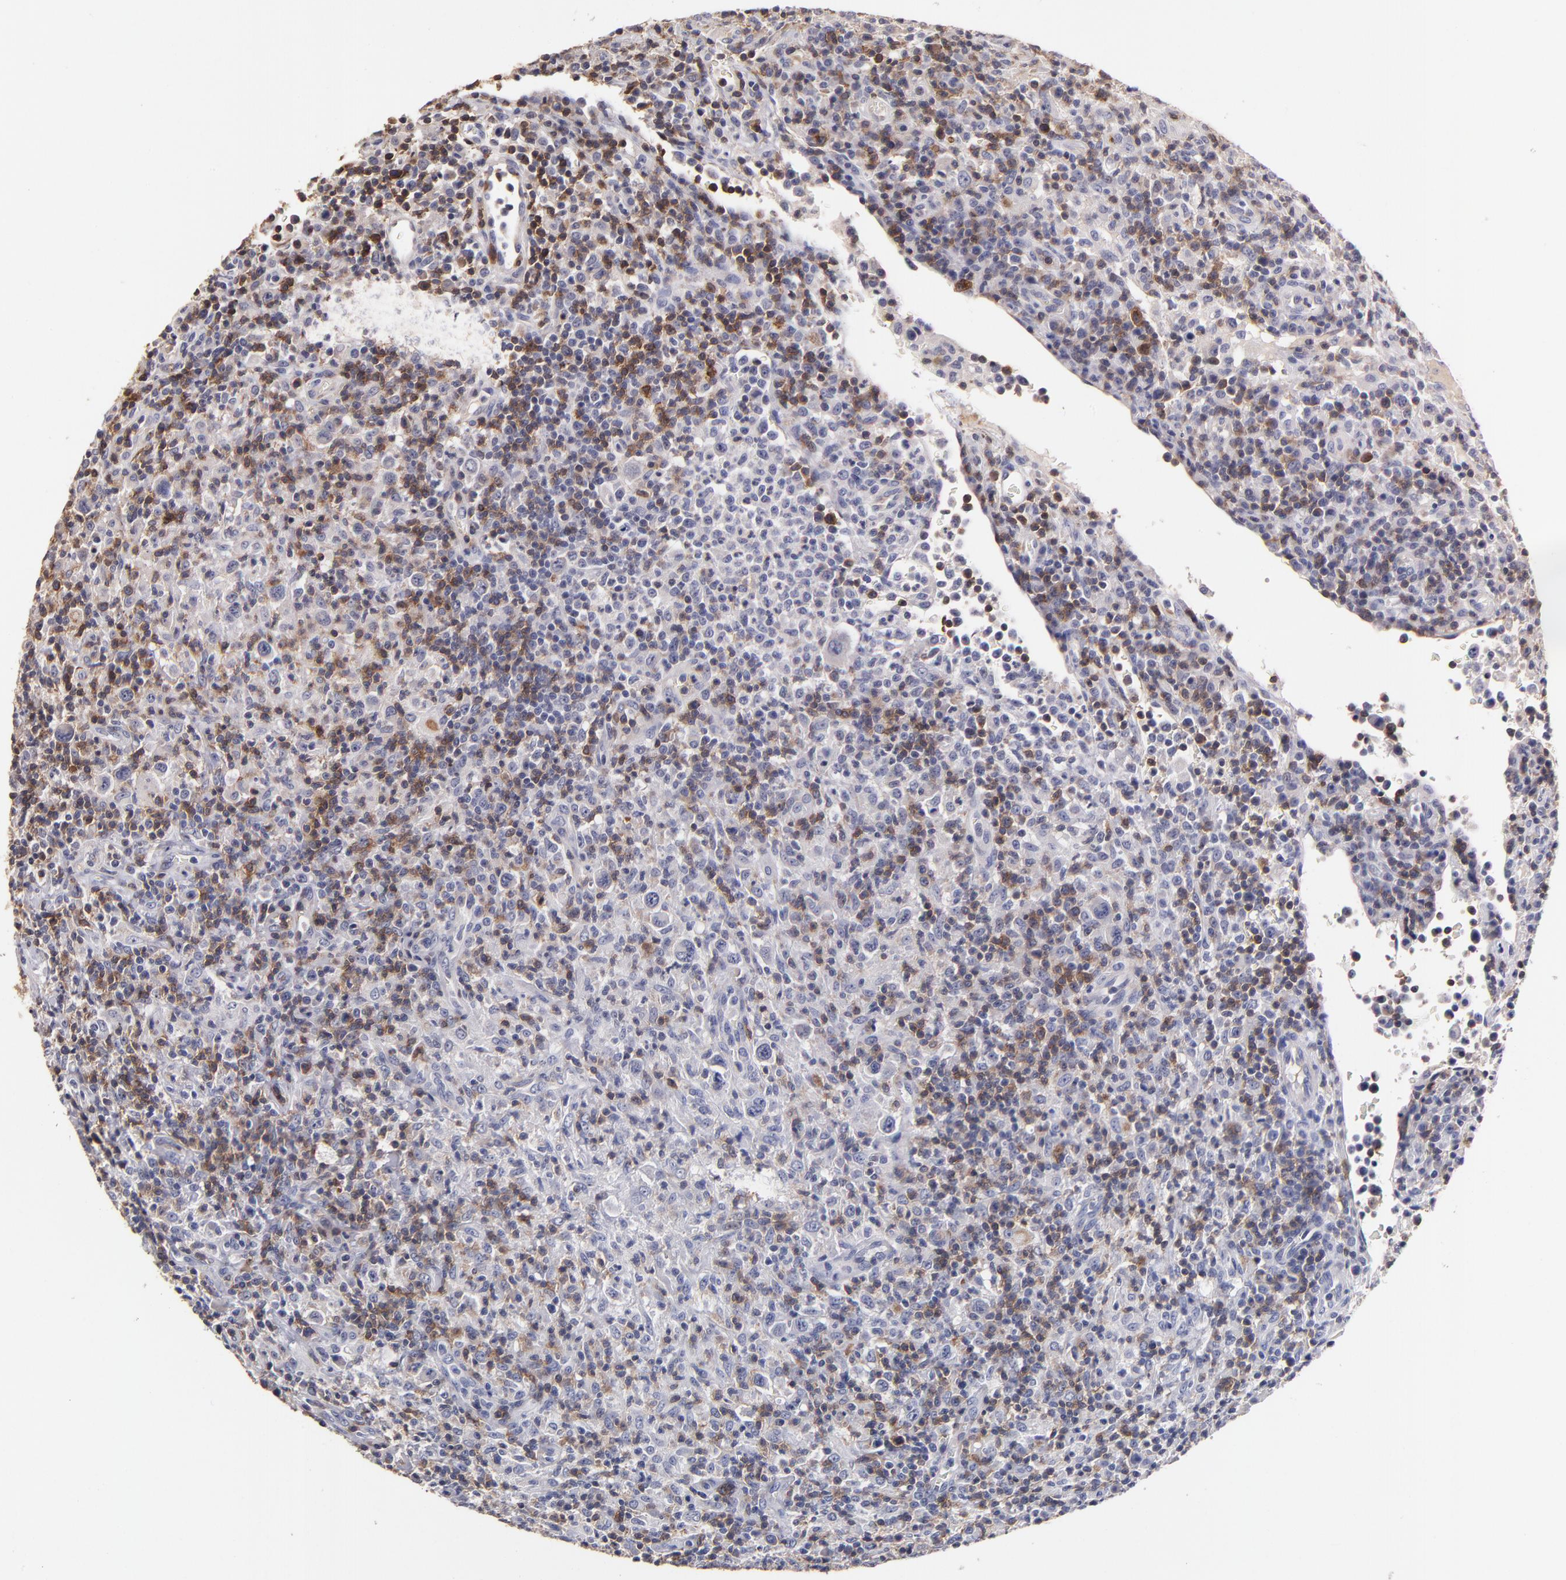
{"staining": {"intensity": "negative", "quantity": "none", "location": "none"}, "tissue": "lymphoma", "cell_type": "Tumor cells", "image_type": "cancer", "snomed": [{"axis": "morphology", "description": "Hodgkin's disease, NOS"}, {"axis": "topography", "description": "Lymph node"}], "caption": "DAB (3,3'-diaminobenzidine) immunohistochemical staining of human lymphoma displays no significant positivity in tumor cells. (DAB (3,3'-diaminobenzidine) IHC with hematoxylin counter stain).", "gene": "TRAT1", "patient": {"sex": "male", "age": 65}}